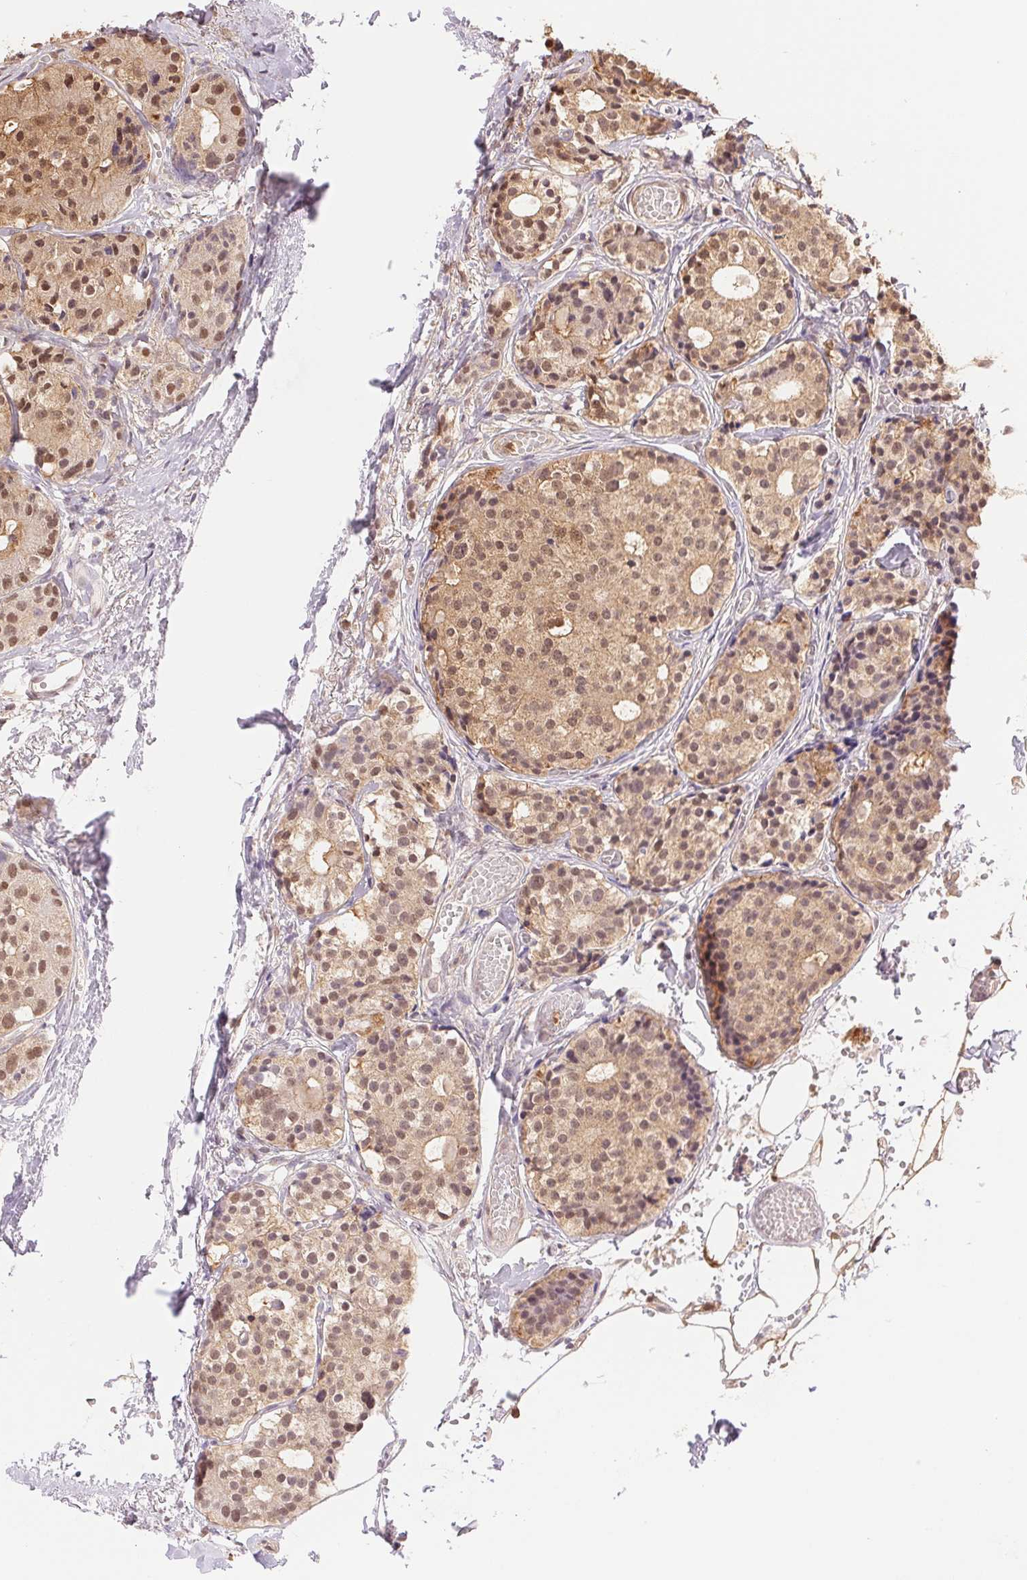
{"staining": {"intensity": "weak", "quantity": ">75%", "location": "cytoplasmic/membranous,nuclear"}, "tissue": "carcinoid", "cell_type": "Tumor cells", "image_type": "cancer", "snomed": [{"axis": "morphology", "description": "Carcinoid, malignant, NOS"}, {"axis": "topography", "description": "Small intestine"}], "caption": "Carcinoid (malignant) stained for a protein reveals weak cytoplasmic/membranous and nuclear positivity in tumor cells.", "gene": "CDC123", "patient": {"sex": "female", "age": 65}}